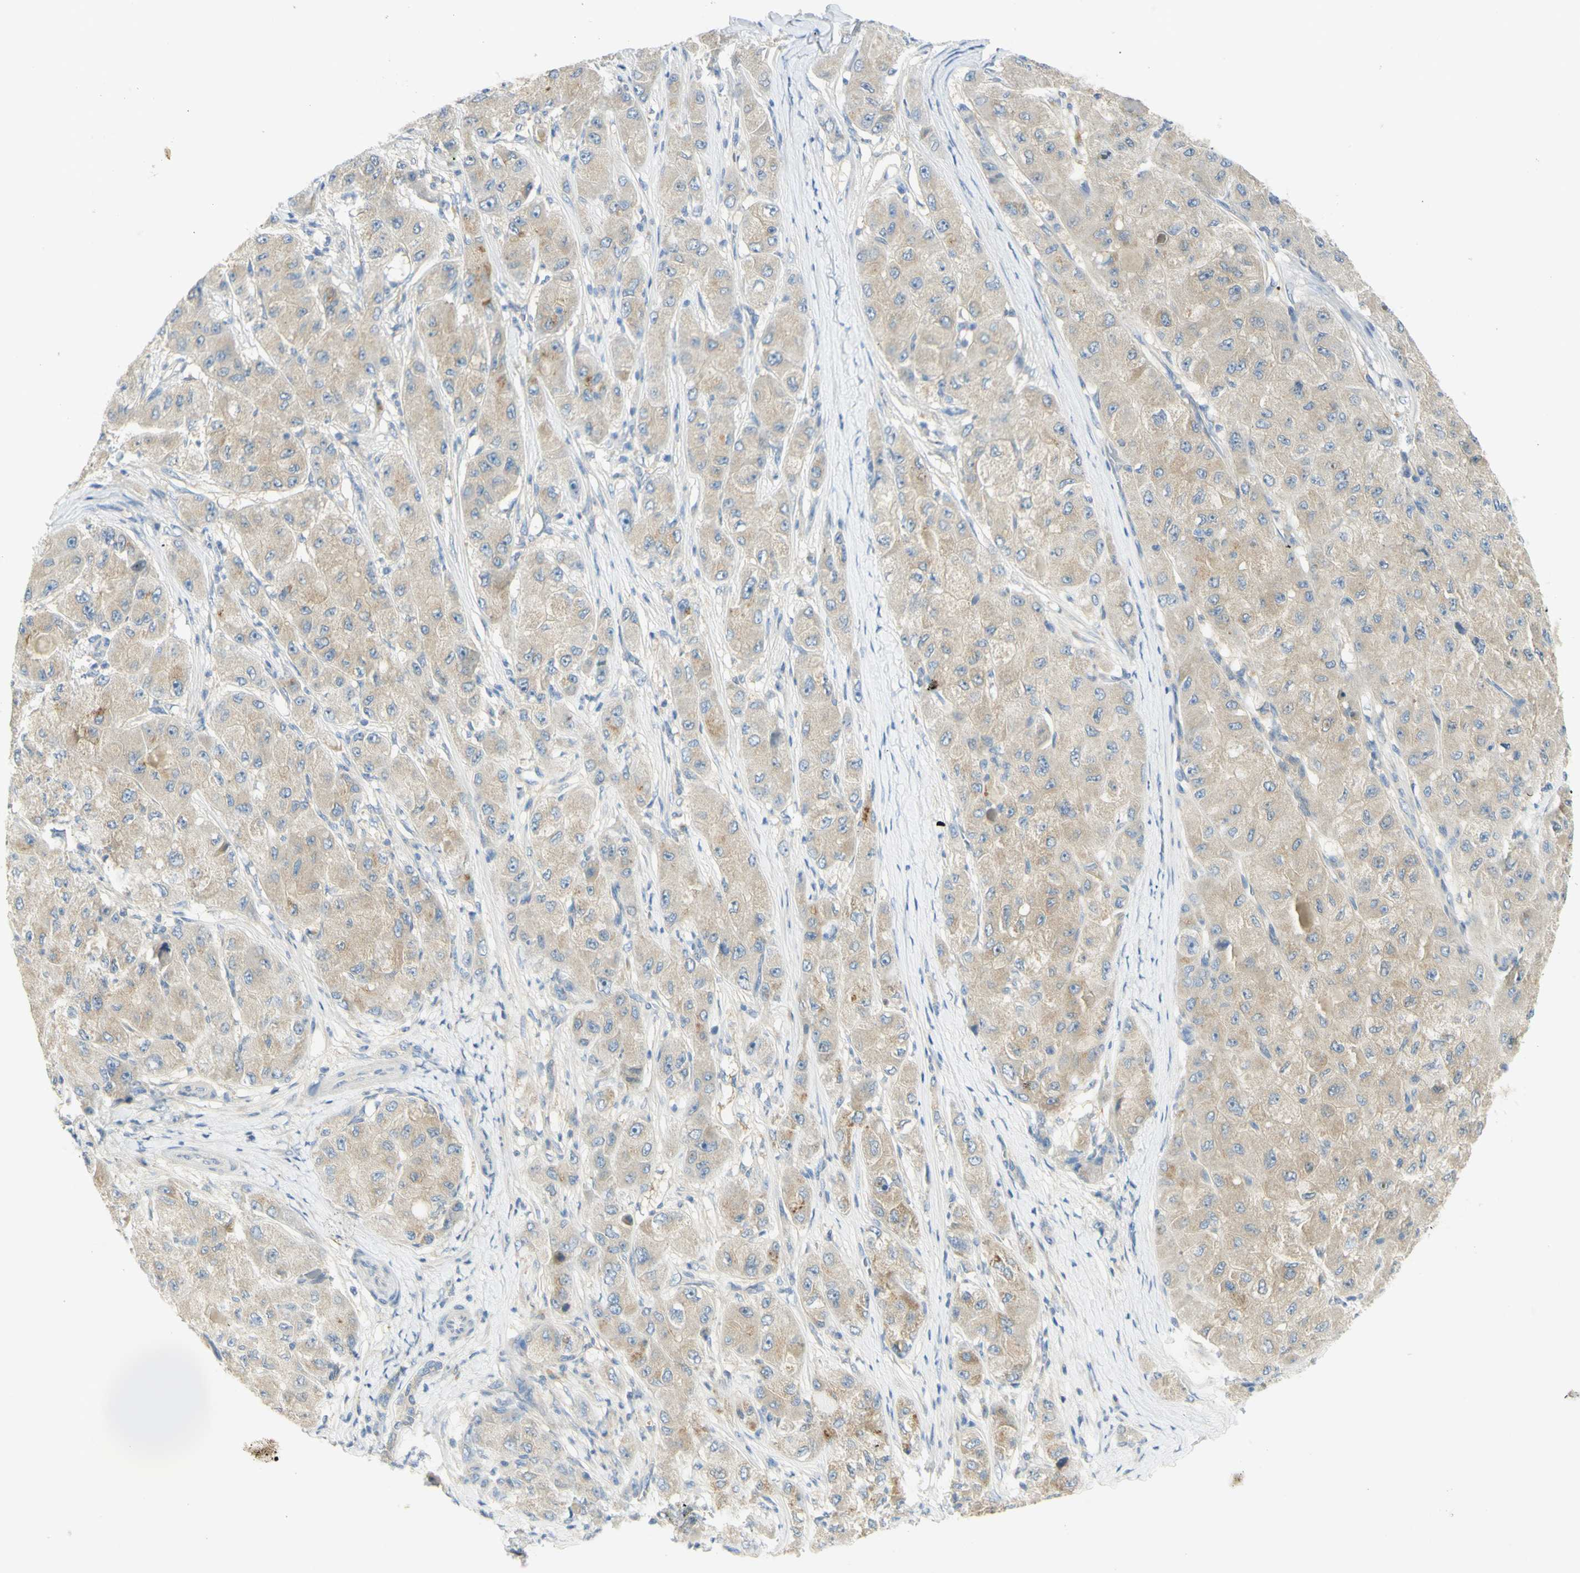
{"staining": {"intensity": "weak", "quantity": ">75%", "location": "cytoplasmic/membranous"}, "tissue": "liver cancer", "cell_type": "Tumor cells", "image_type": "cancer", "snomed": [{"axis": "morphology", "description": "Carcinoma, Hepatocellular, NOS"}, {"axis": "topography", "description": "Liver"}], "caption": "An immunohistochemistry photomicrograph of tumor tissue is shown. Protein staining in brown highlights weak cytoplasmic/membranous positivity in liver hepatocellular carcinoma within tumor cells. (DAB (3,3'-diaminobenzidine) IHC, brown staining for protein, blue staining for nuclei).", "gene": "GCNT3", "patient": {"sex": "male", "age": 80}}